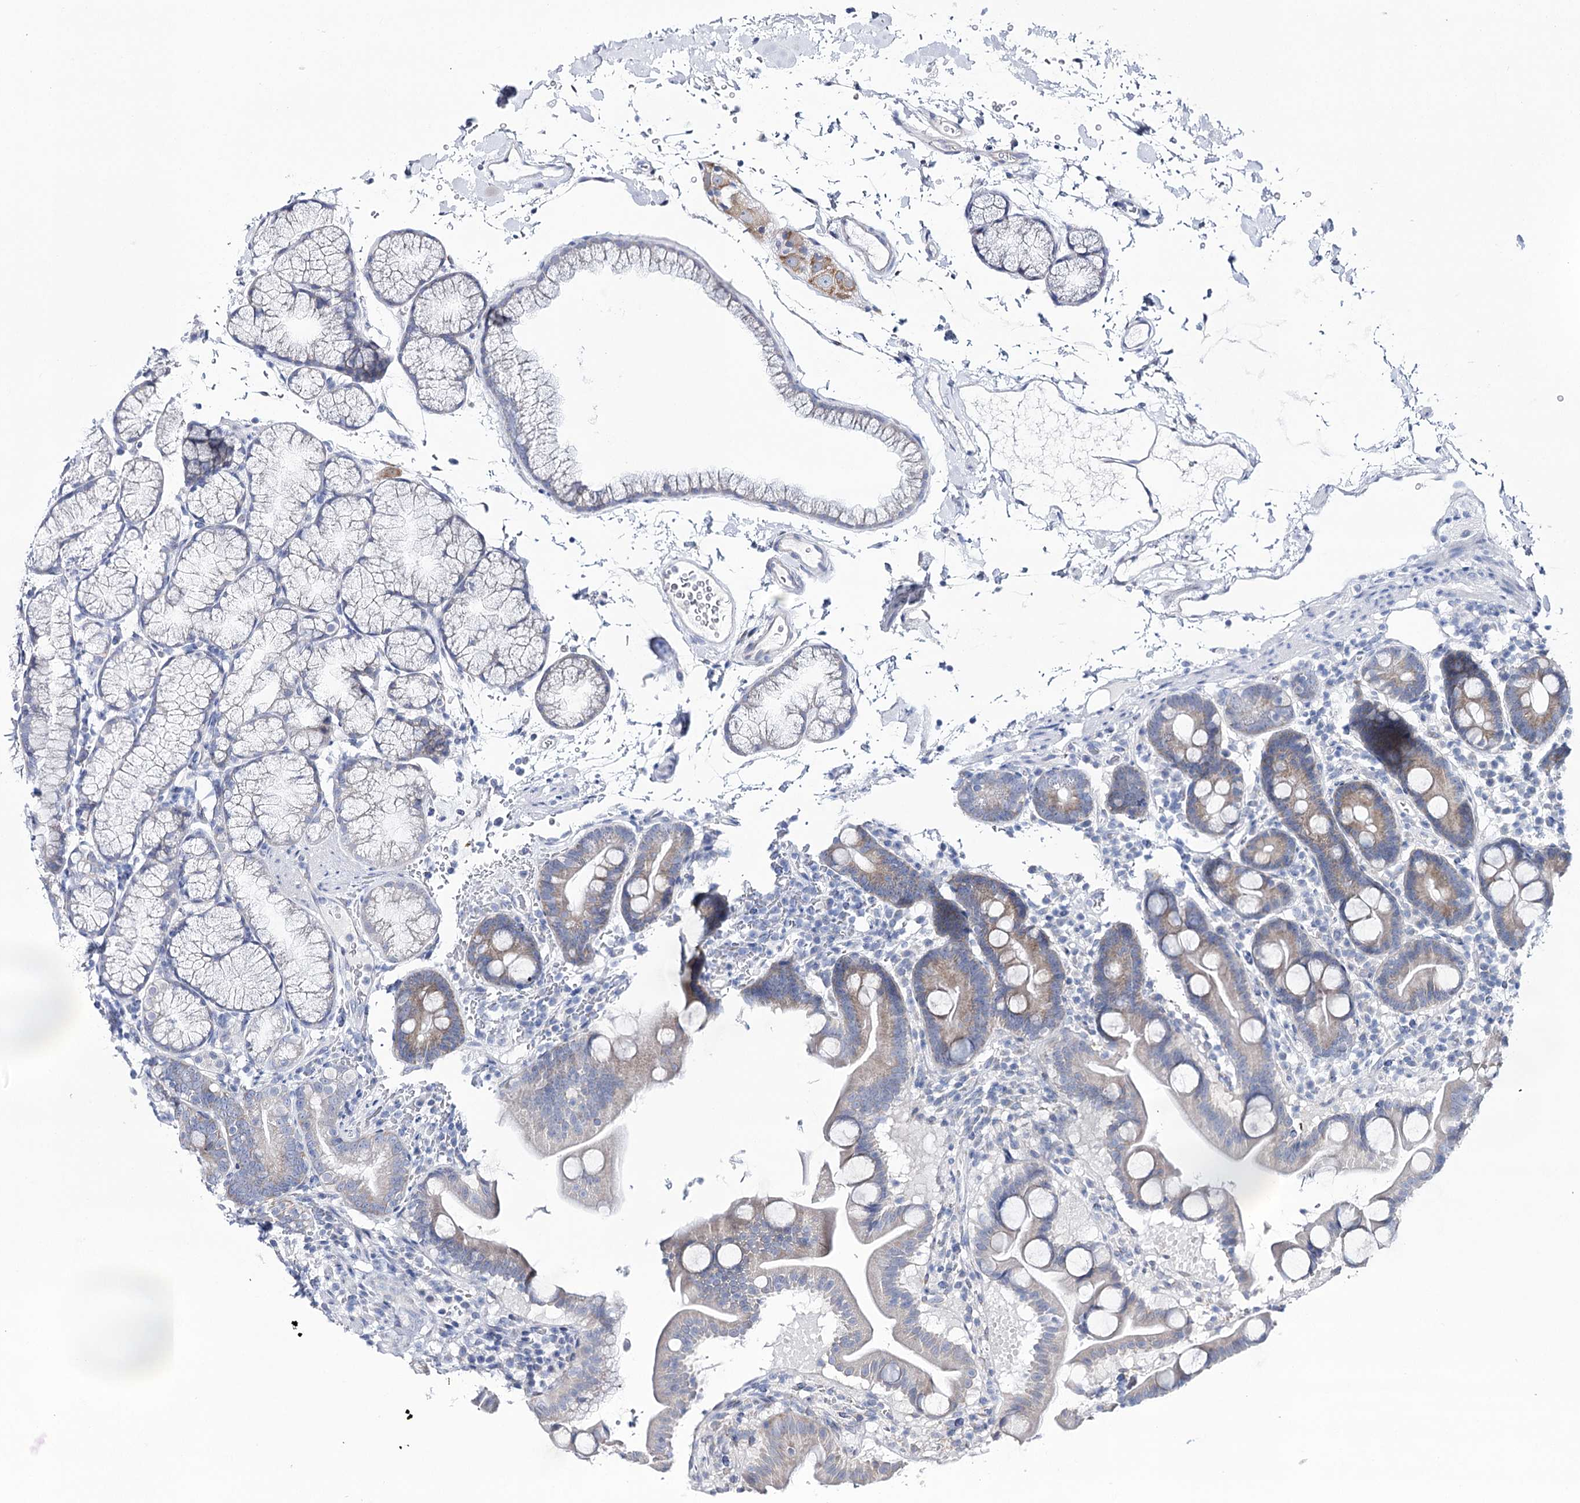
{"staining": {"intensity": "moderate", "quantity": "<25%", "location": "cytoplasmic/membranous"}, "tissue": "duodenum", "cell_type": "Glandular cells", "image_type": "normal", "snomed": [{"axis": "morphology", "description": "Normal tissue, NOS"}, {"axis": "topography", "description": "Duodenum"}], "caption": "Duodenum stained with DAB IHC shows low levels of moderate cytoplasmic/membranous positivity in approximately <25% of glandular cells.", "gene": "CSN3", "patient": {"sex": "male", "age": 54}}